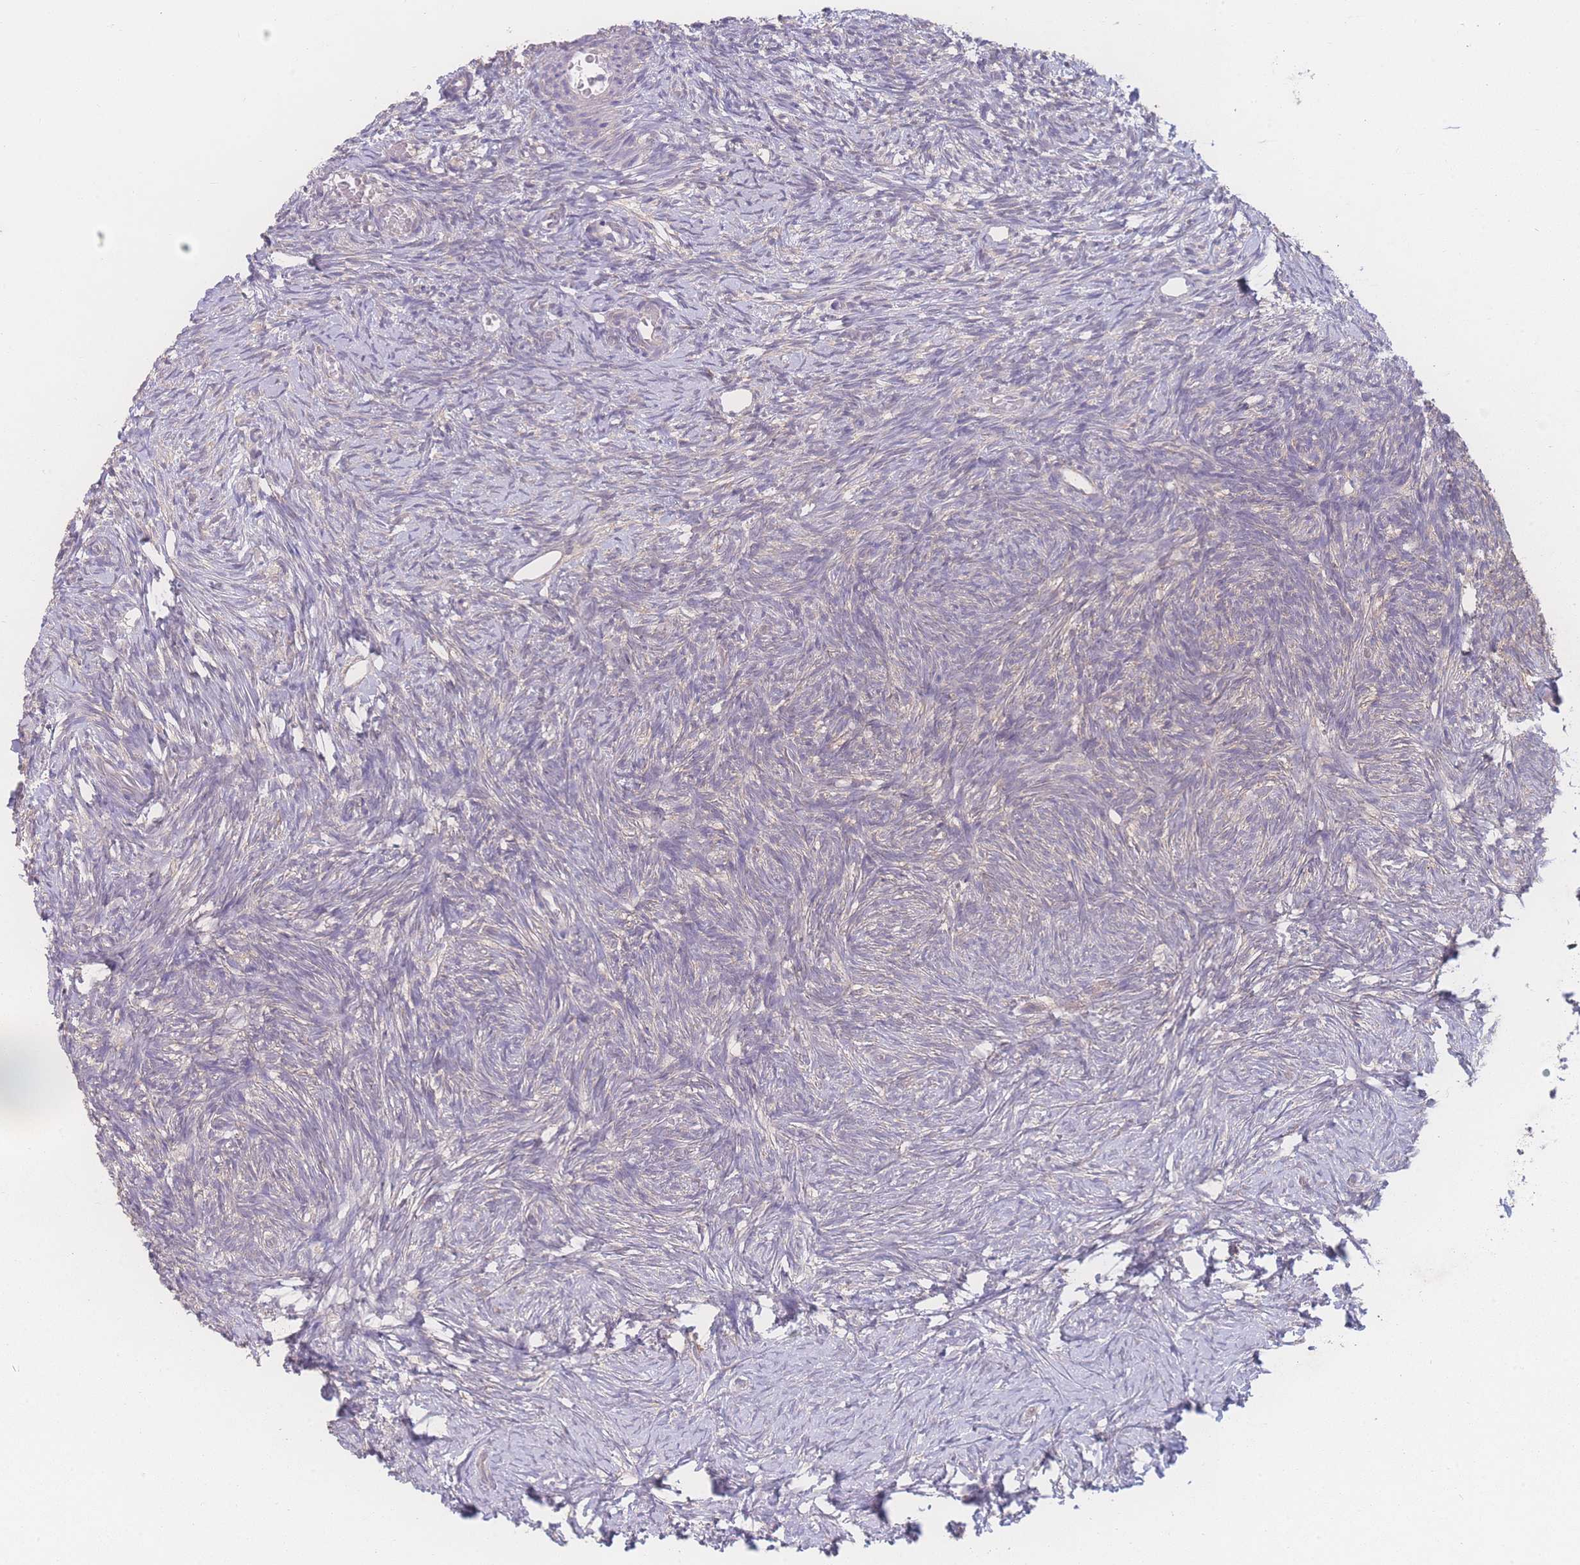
{"staining": {"intensity": "negative", "quantity": "none", "location": "none"}, "tissue": "ovary", "cell_type": "Ovarian stroma cells", "image_type": "normal", "snomed": [{"axis": "morphology", "description": "Normal tissue, NOS"}, {"axis": "topography", "description": "Ovary"}], "caption": "The histopathology image displays no significant expression in ovarian stroma cells of ovary.", "gene": "GIPR", "patient": {"sex": "female", "age": 39}}